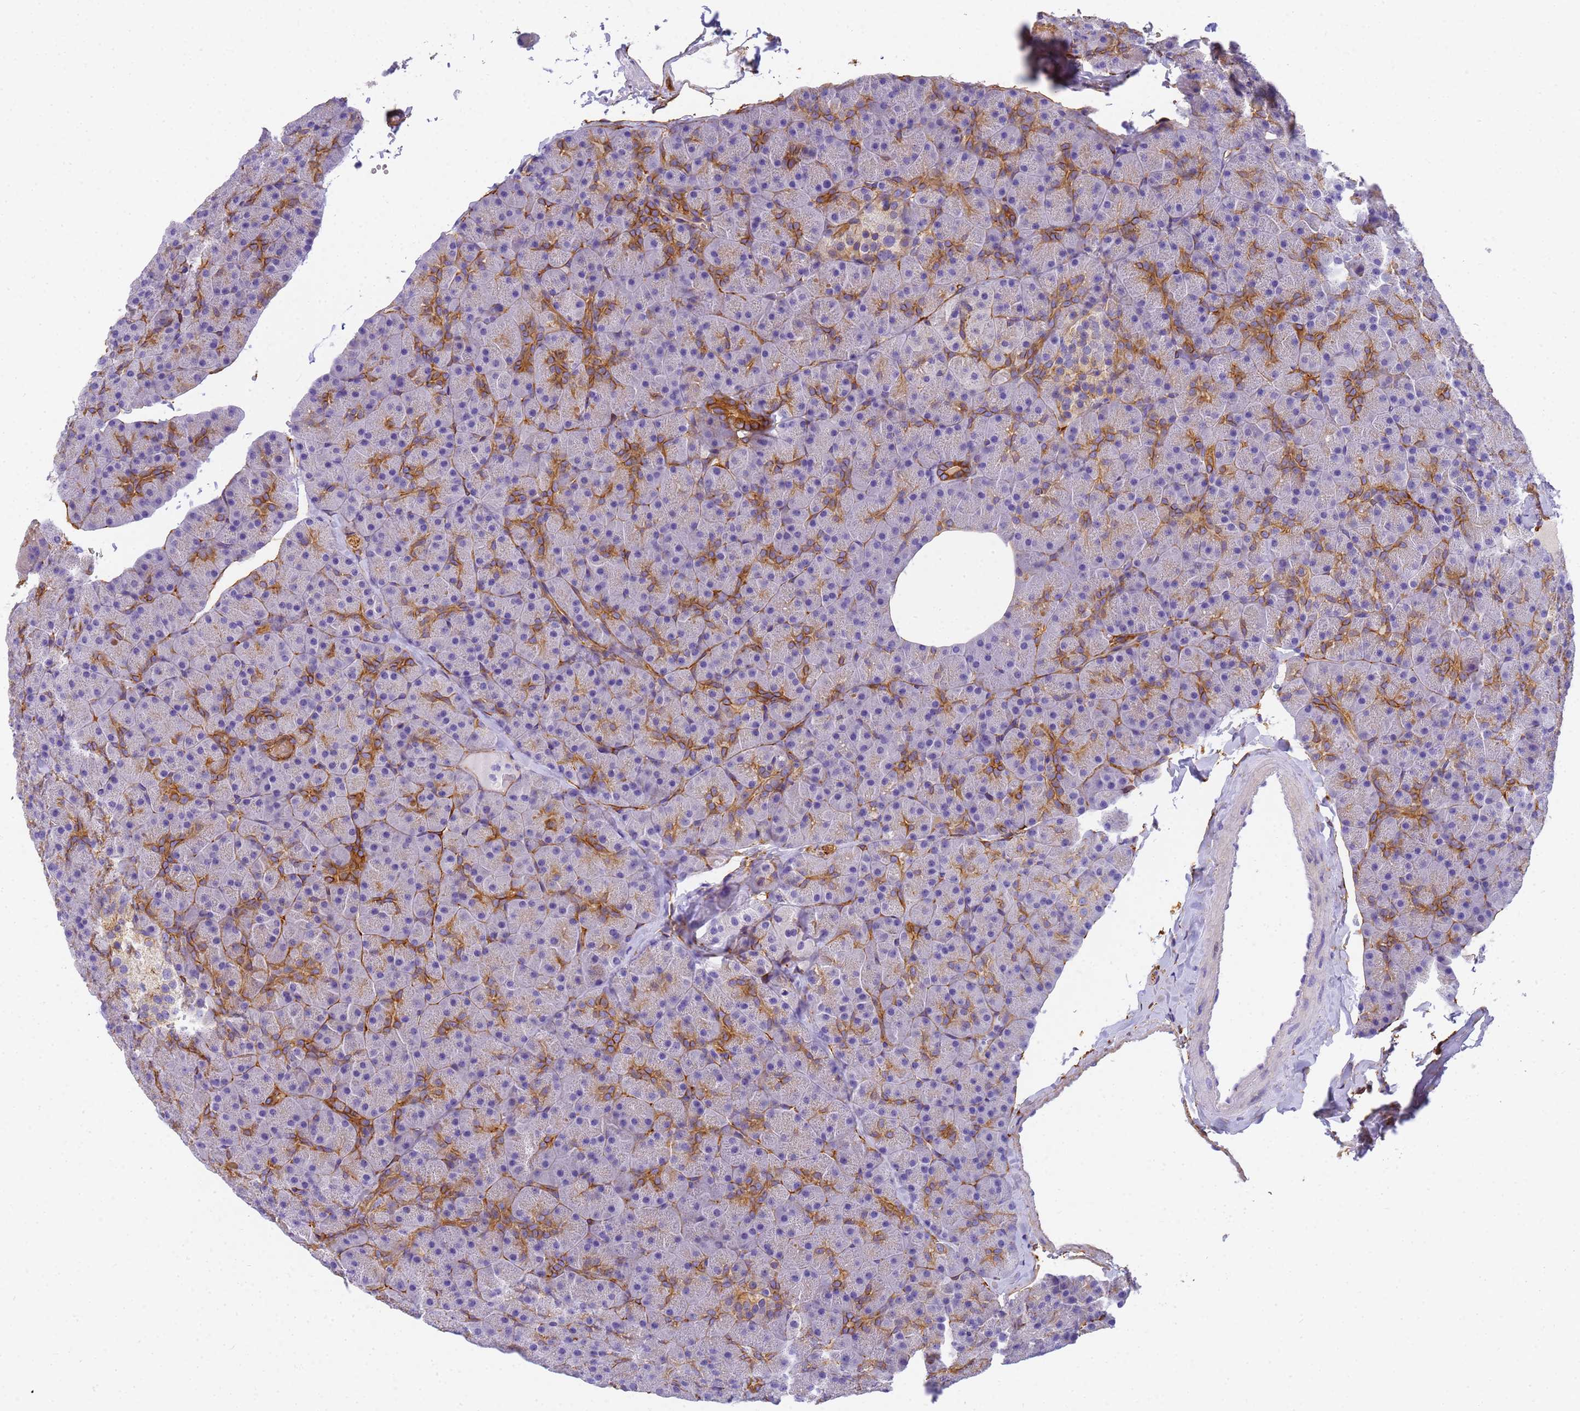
{"staining": {"intensity": "strong", "quantity": "25%-75%", "location": "cytoplasmic/membranous"}, "tissue": "pancreas", "cell_type": "Exocrine glandular cells", "image_type": "normal", "snomed": [{"axis": "morphology", "description": "Normal tissue, NOS"}, {"axis": "topography", "description": "Pancreas"}], "caption": "The histopathology image demonstrates staining of benign pancreas, revealing strong cytoplasmic/membranous protein expression (brown color) within exocrine glandular cells. Immunohistochemistry stains the protein of interest in brown and the nuclei are stained blue.", "gene": "MVB12A", "patient": {"sex": "male", "age": 36}}